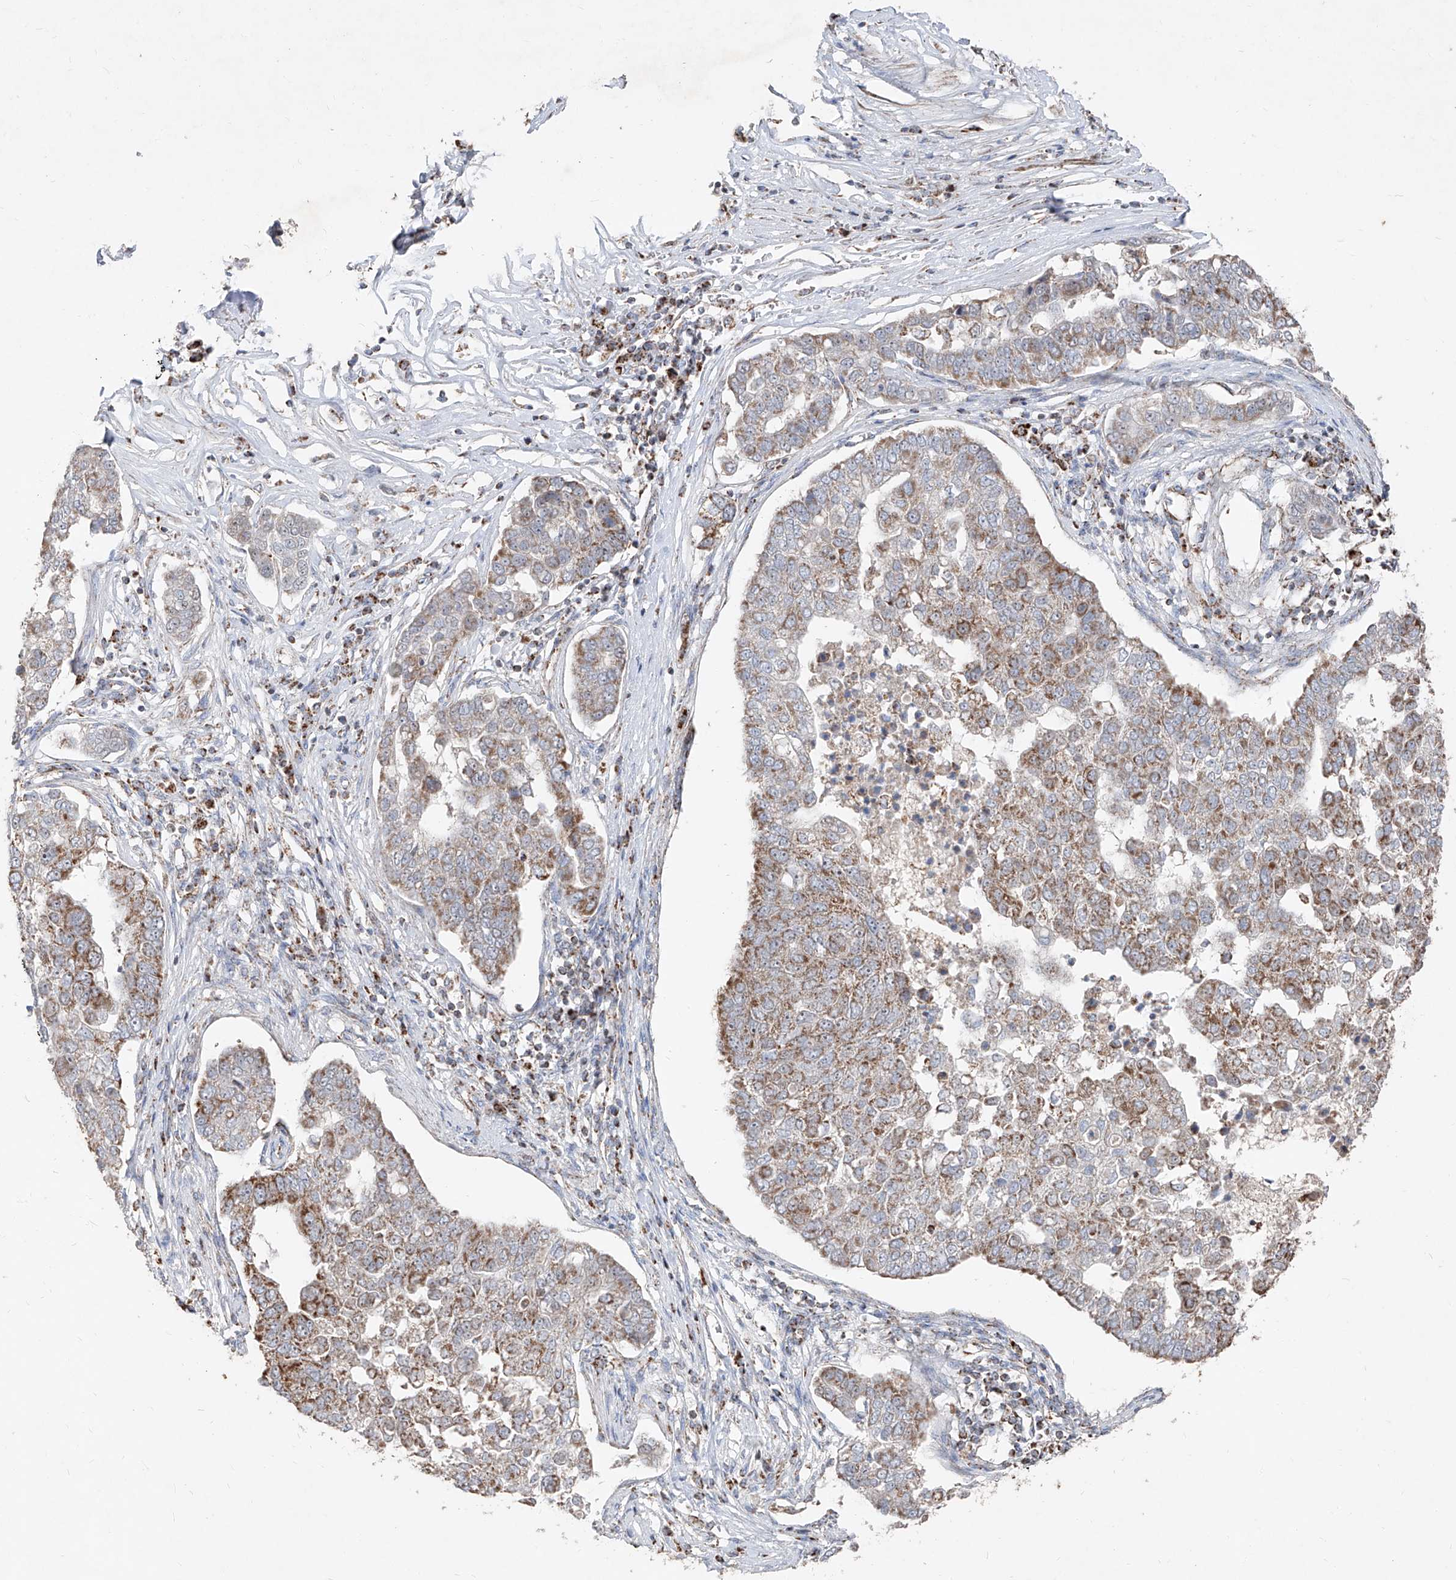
{"staining": {"intensity": "moderate", "quantity": "<25%", "location": "cytoplasmic/membranous"}, "tissue": "pancreatic cancer", "cell_type": "Tumor cells", "image_type": "cancer", "snomed": [{"axis": "morphology", "description": "Adenocarcinoma, NOS"}, {"axis": "topography", "description": "Pancreas"}], "caption": "Protein staining reveals moderate cytoplasmic/membranous positivity in about <25% of tumor cells in adenocarcinoma (pancreatic).", "gene": "NDUFB3", "patient": {"sex": "female", "age": 61}}